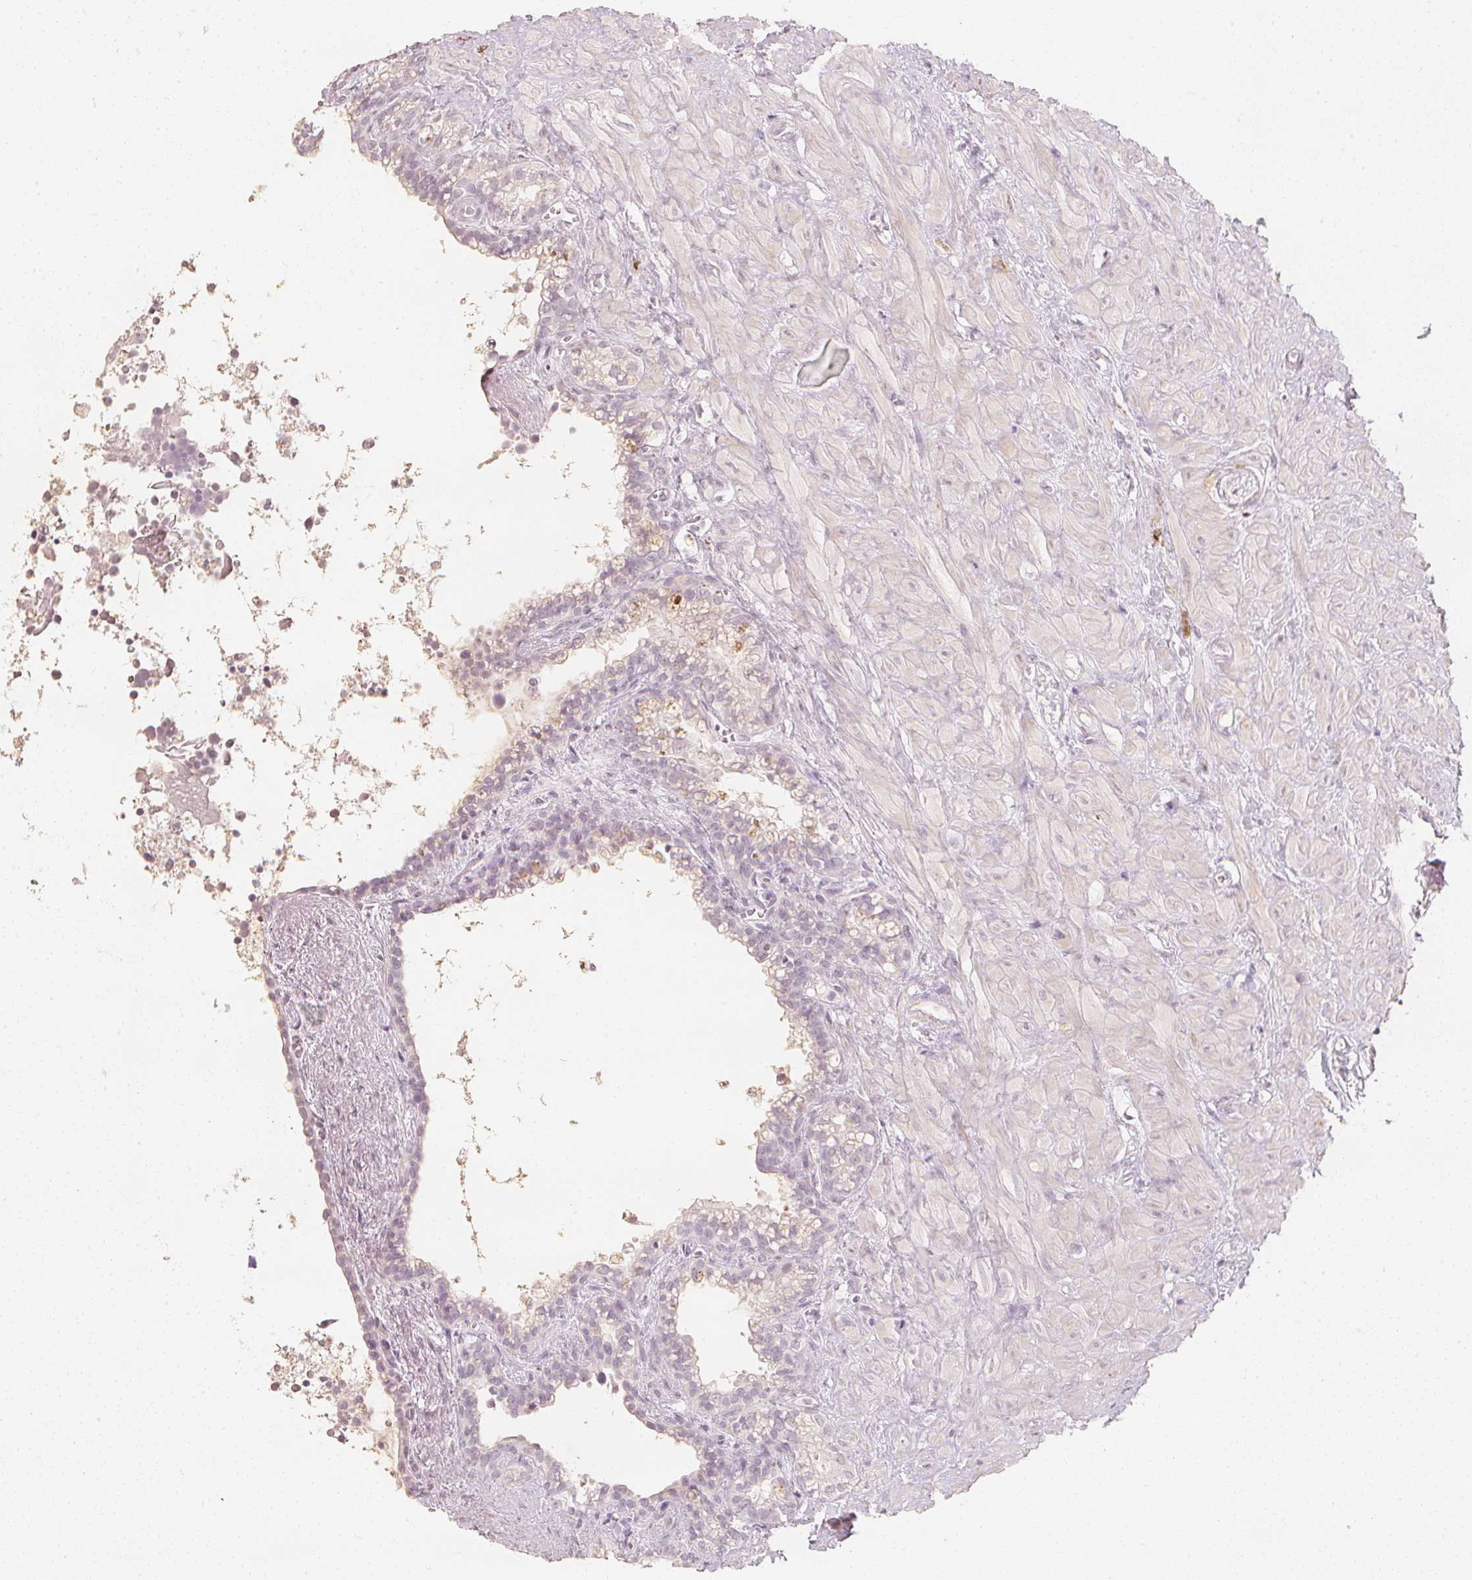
{"staining": {"intensity": "negative", "quantity": "none", "location": "none"}, "tissue": "seminal vesicle", "cell_type": "Glandular cells", "image_type": "normal", "snomed": [{"axis": "morphology", "description": "Normal tissue, NOS"}, {"axis": "topography", "description": "Seminal veicle"}], "caption": "The immunohistochemistry histopathology image has no significant expression in glandular cells of seminal vesicle. Nuclei are stained in blue.", "gene": "CALB1", "patient": {"sex": "male", "age": 76}}